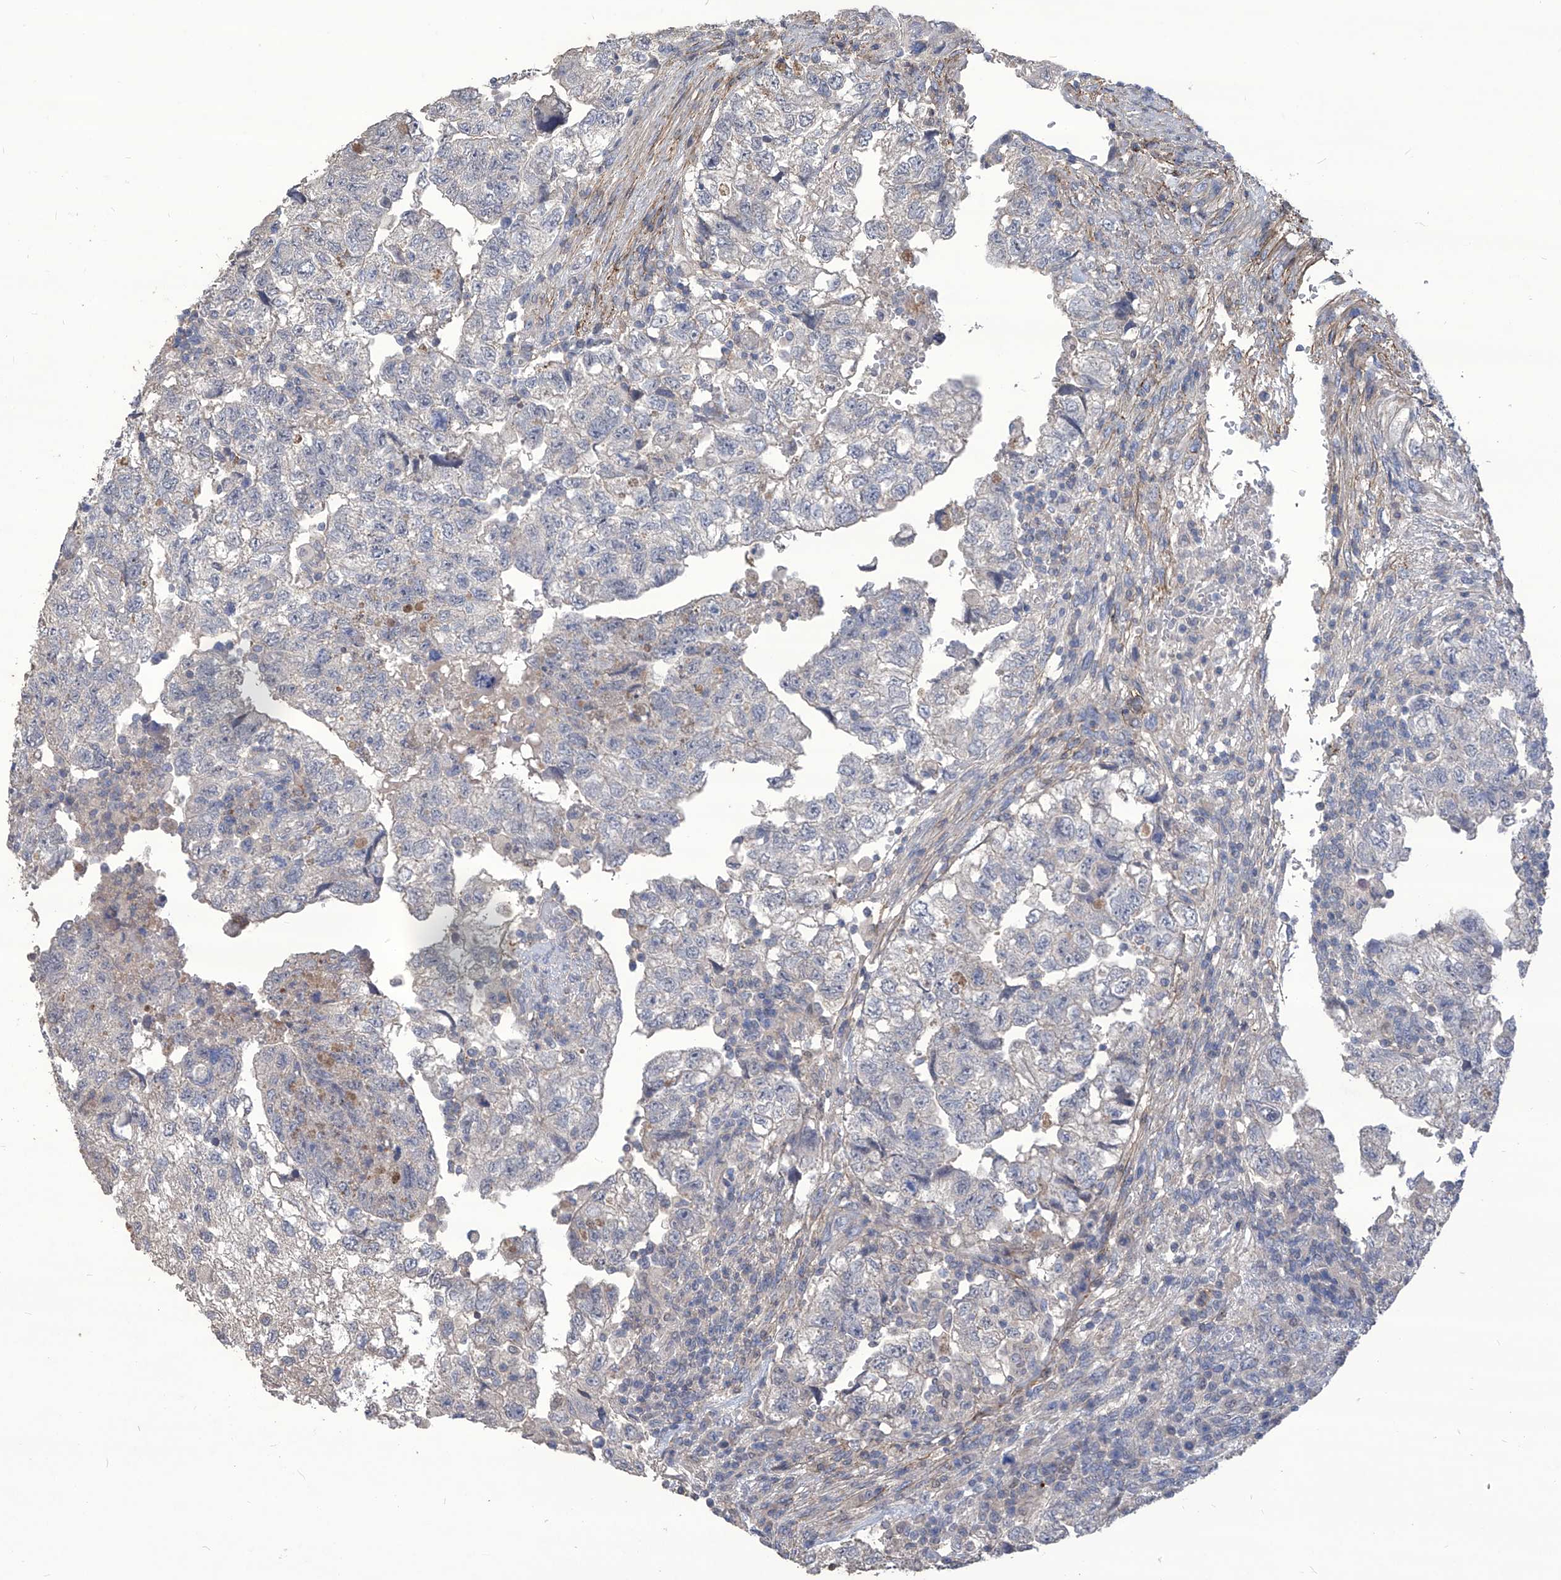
{"staining": {"intensity": "negative", "quantity": "none", "location": "none"}, "tissue": "testis cancer", "cell_type": "Tumor cells", "image_type": "cancer", "snomed": [{"axis": "morphology", "description": "Carcinoma, Embryonal, NOS"}, {"axis": "topography", "description": "Testis"}], "caption": "High magnification brightfield microscopy of testis cancer (embryonal carcinoma) stained with DAB (3,3'-diaminobenzidine) (brown) and counterstained with hematoxylin (blue): tumor cells show no significant expression.", "gene": "TXNIP", "patient": {"sex": "male", "age": 36}}